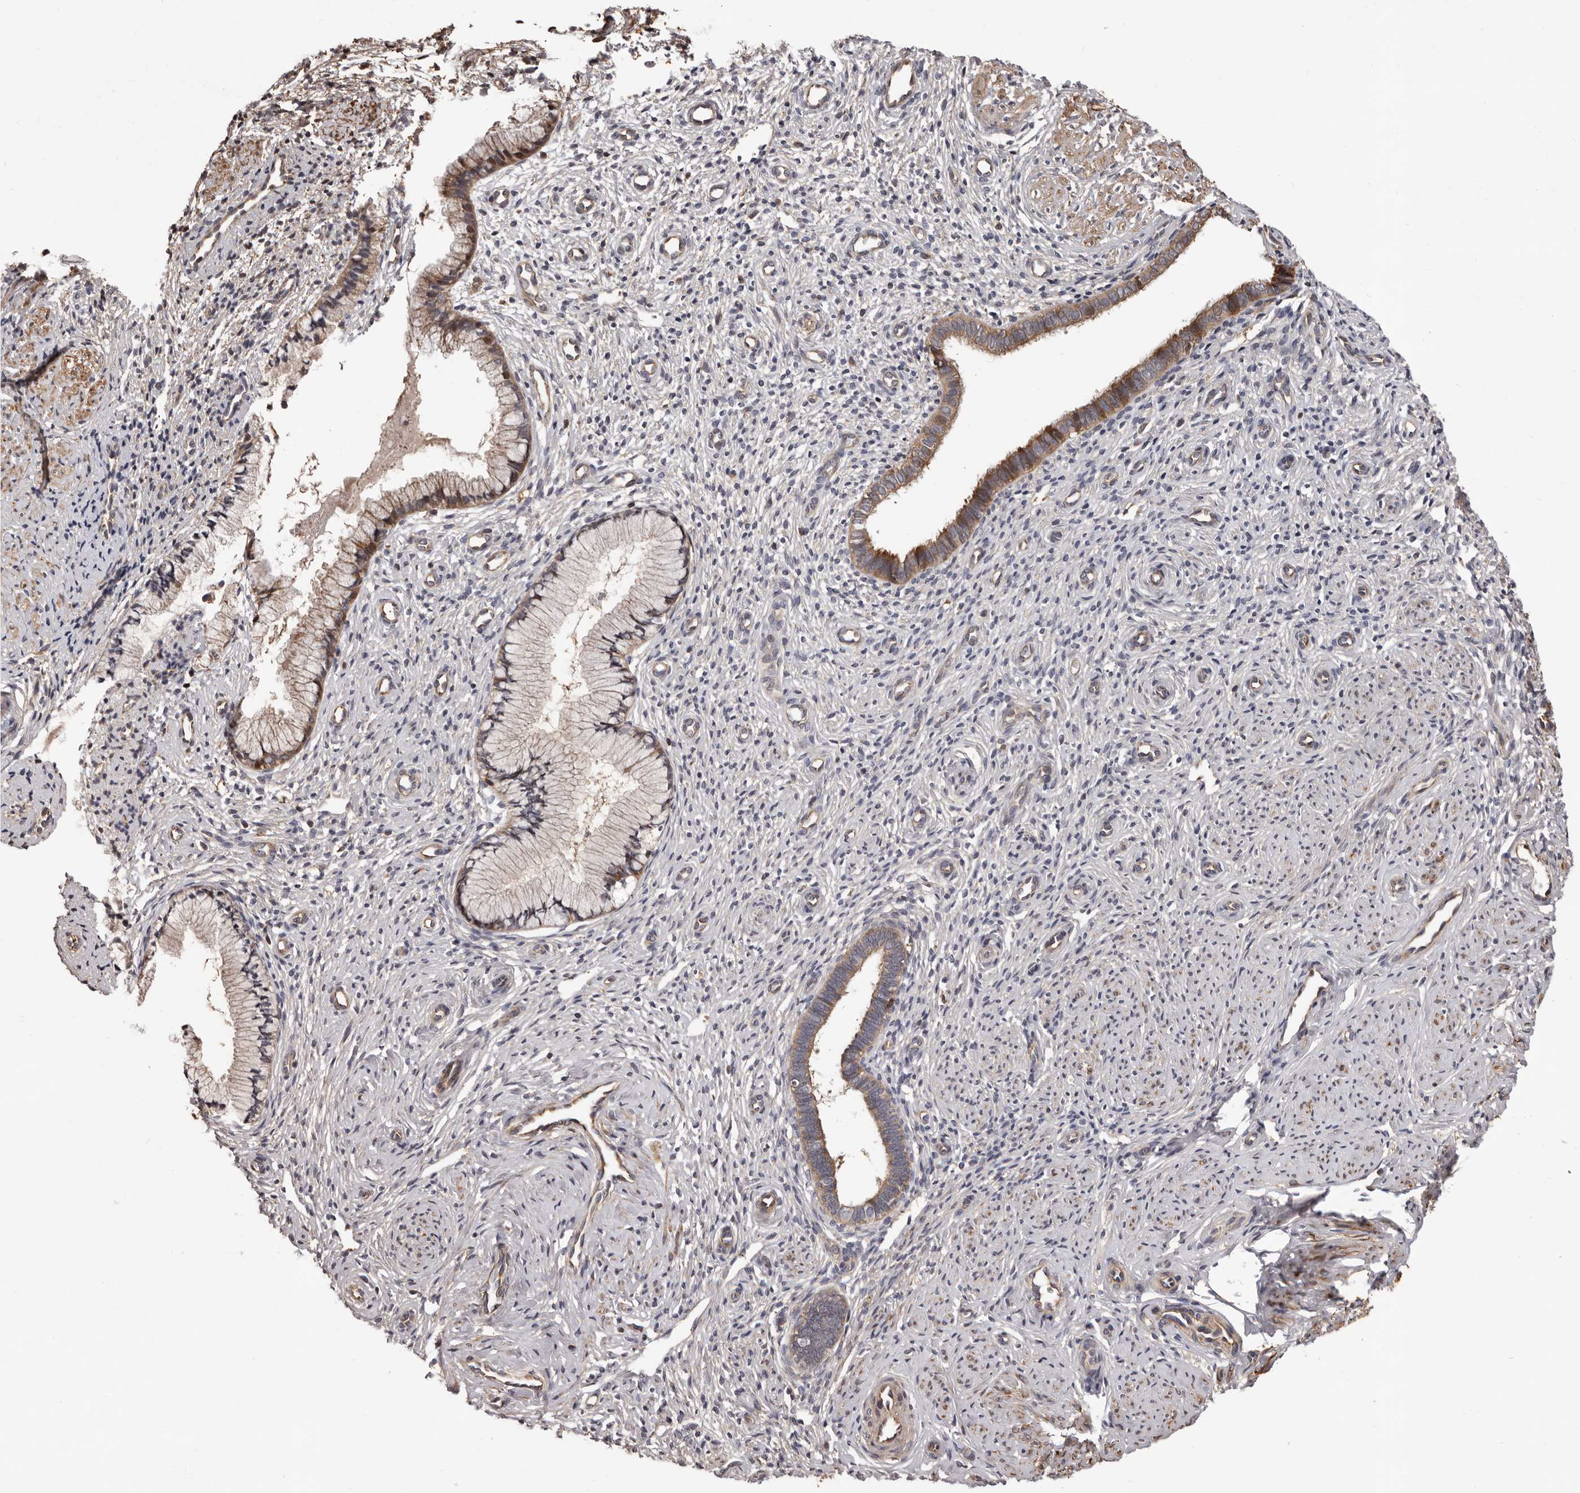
{"staining": {"intensity": "moderate", "quantity": ">75%", "location": "cytoplasmic/membranous"}, "tissue": "cervix", "cell_type": "Glandular cells", "image_type": "normal", "snomed": [{"axis": "morphology", "description": "Normal tissue, NOS"}, {"axis": "topography", "description": "Cervix"}], "caption": "Immunohistochemistry (IHC) (DAB (3,3'-diaminobenzidine)) staining of normal cervix displays moderate cytoplasmic/membranous protein staining in about >75% of glandular cells. The staining is performed using DAB (3,3'-diaminobenzidine) brown chromogen to label protein expression. The nuclei are counter-stained blue using hematoxylin.", "gene": "ADAMTS2", "patient": {"sex": "female", "age": 27}}